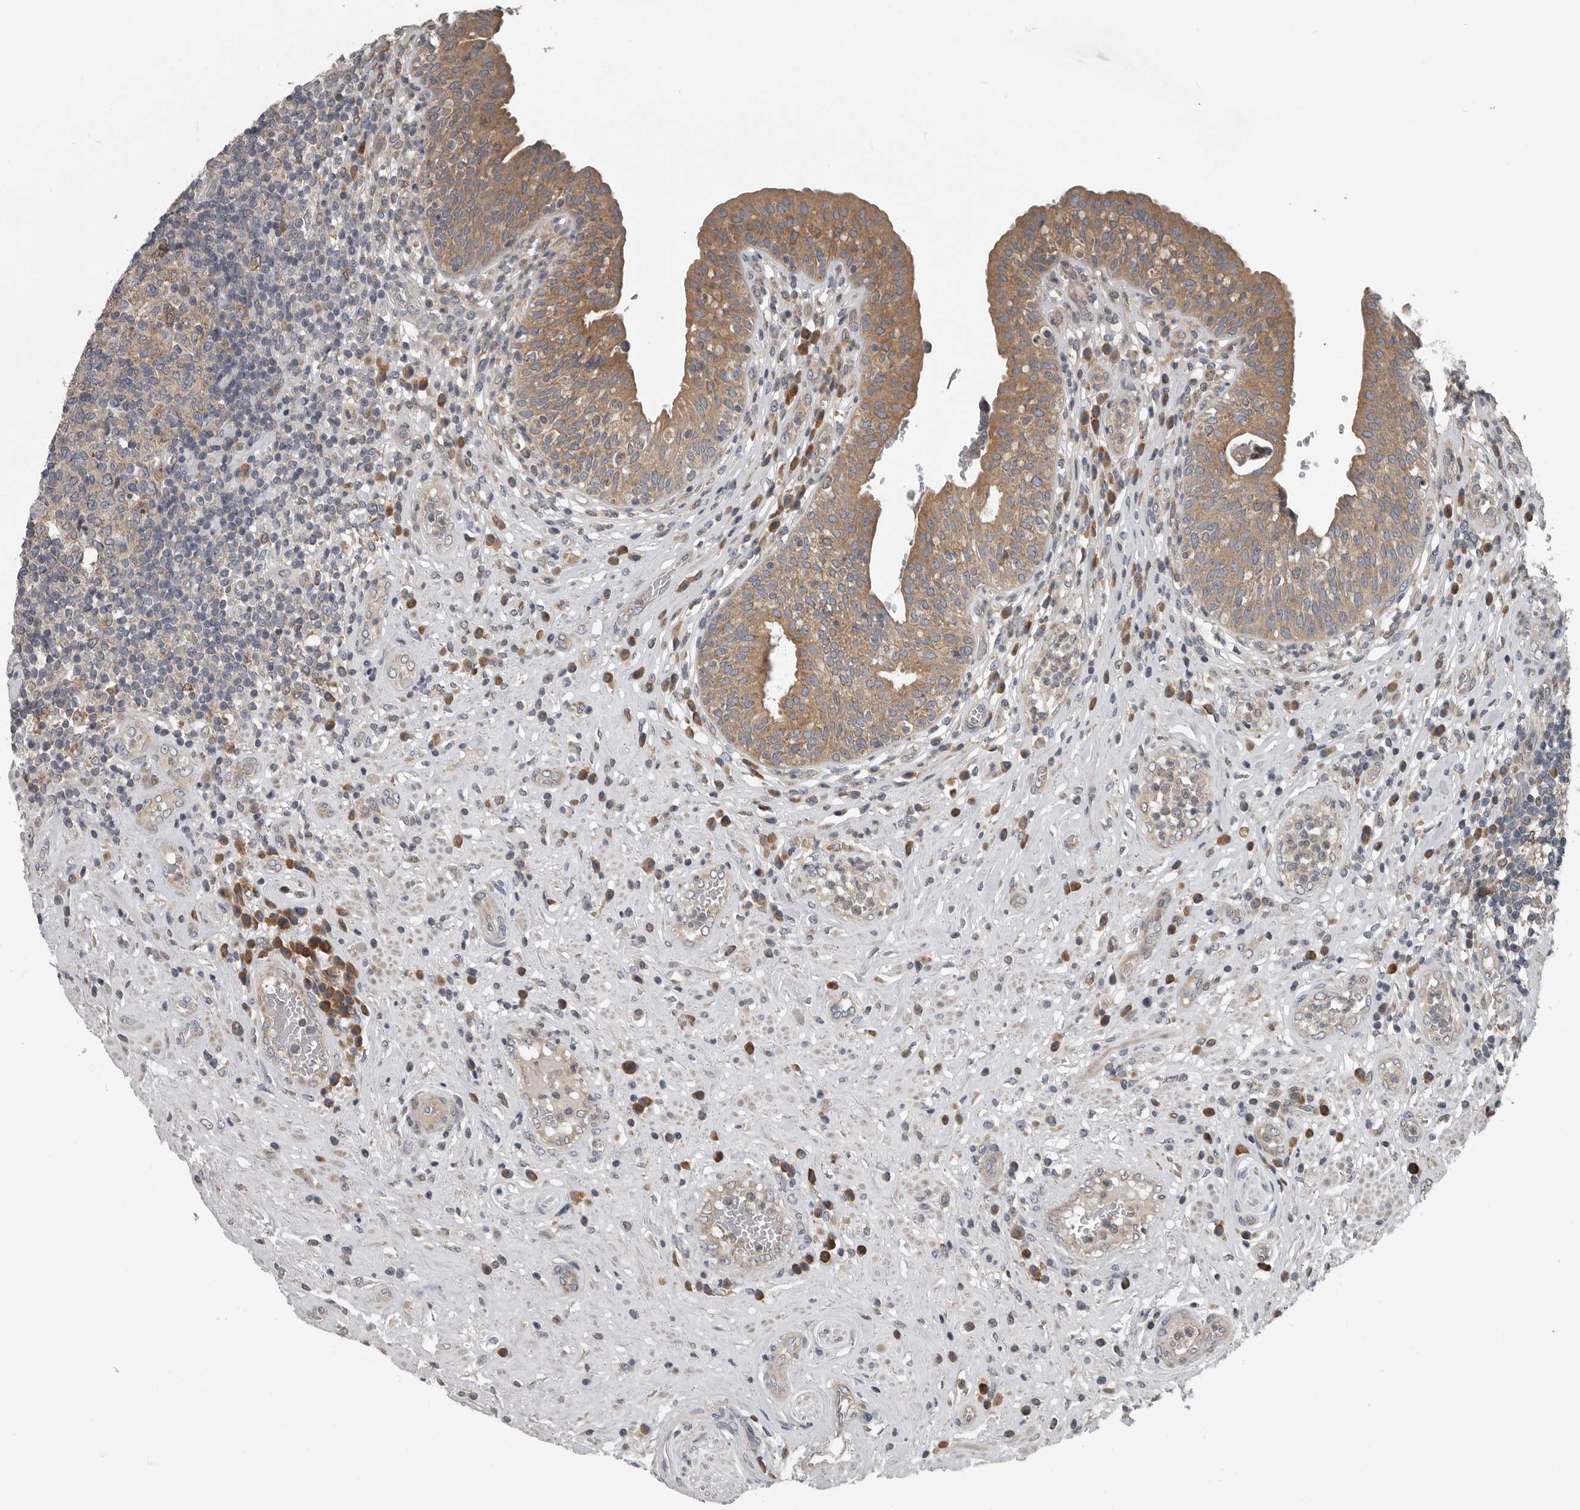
{"staining": {"intensity": "moderate", "quantity": ">75%", "location": "cytoplasmic/membranous"}, "tissue": "urinary bladder", "cell_type": "Urothelial cells", "image_type": "normal", "snomed": [{"axis": "morphology", "description": "Normal tissue, NOS"}, {"axis": "topography", "description": "Urinary bladder"}], "caption": "Immunohistochemical staining of benign human urinary bladder demonstrates >75% levels of moderate cytoplasmic/membranous protein expression in approximately >75% of urothelial cells.", "gene": "TMEM199", "patient": {"sex": "female", "age": 62}}